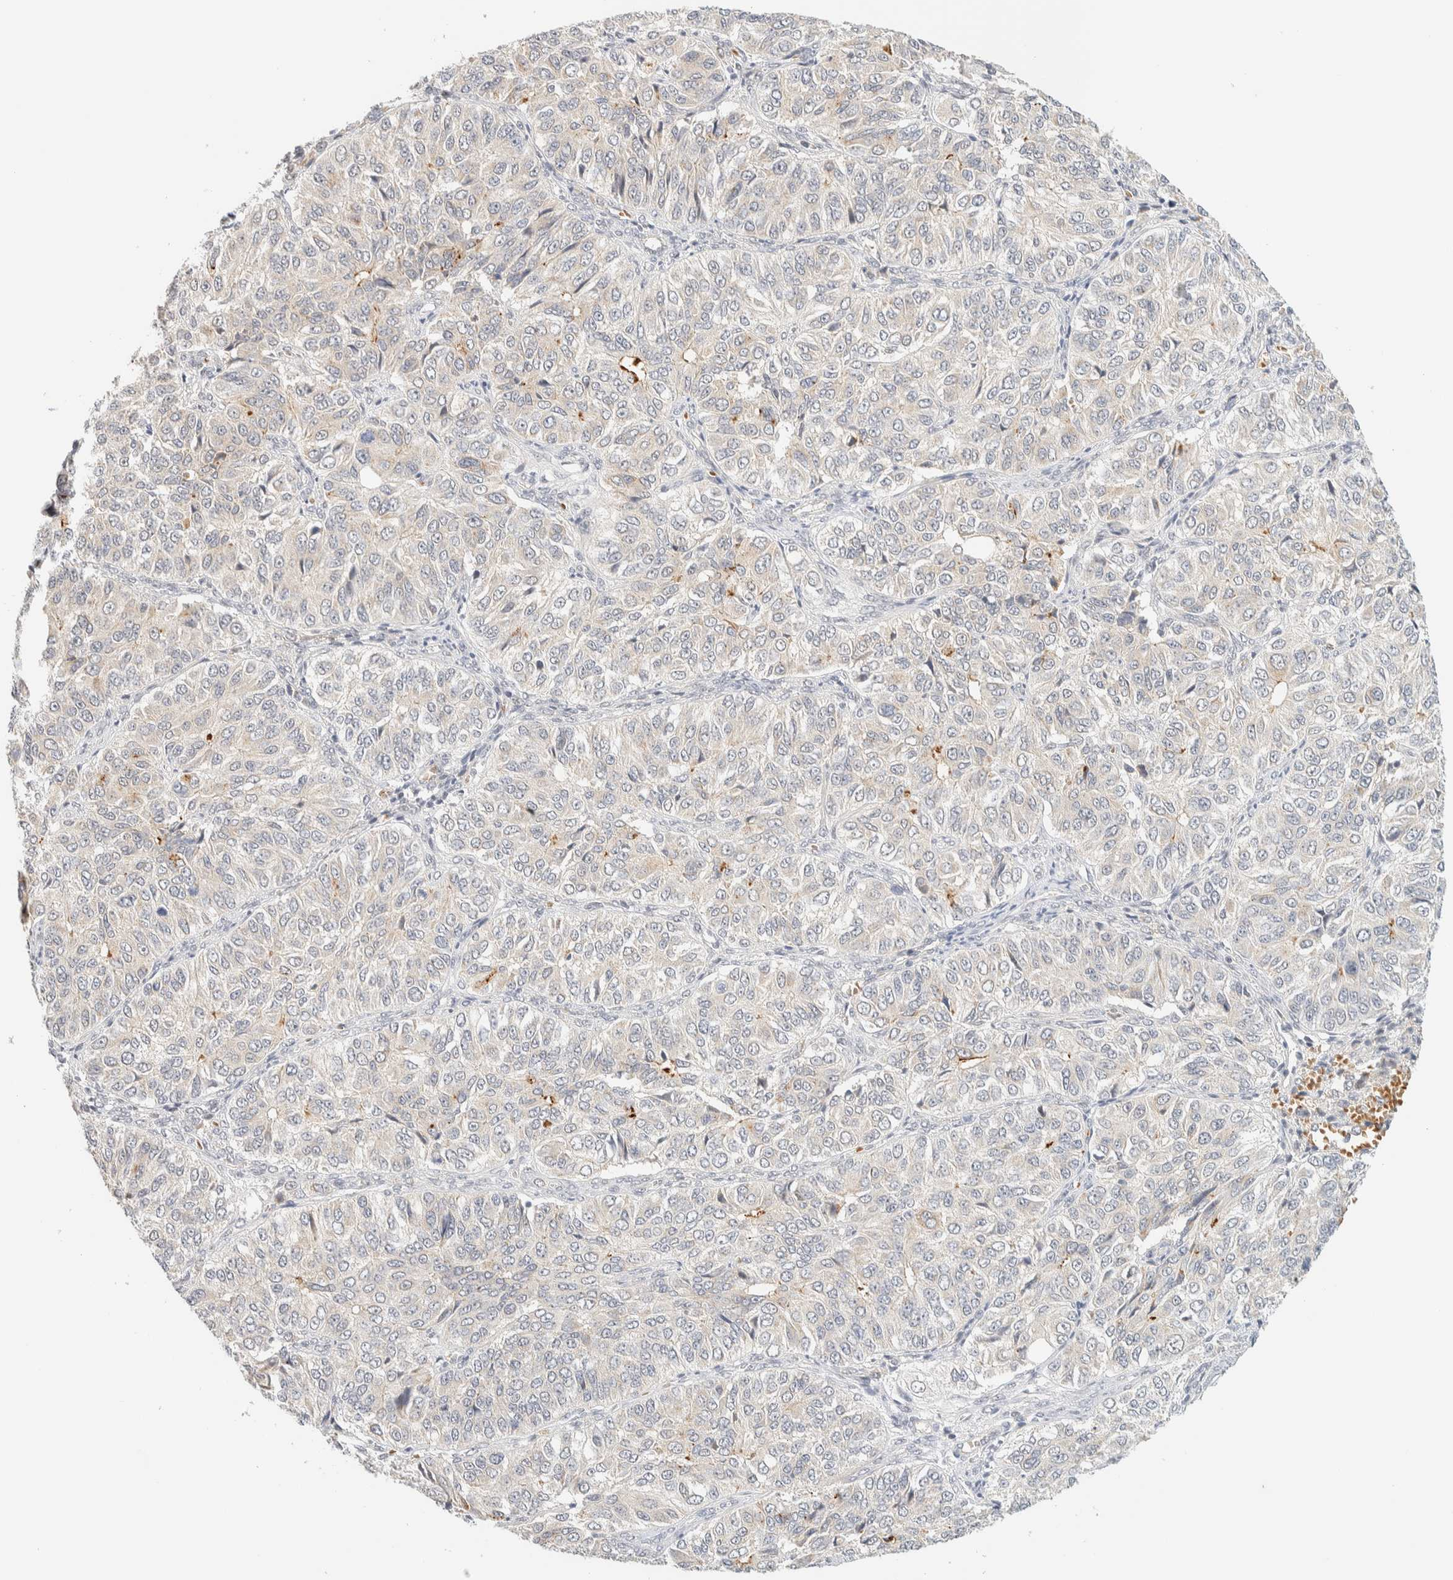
{"staining": {"intensity": "negative", "quantity": "none", "location": "none"}, "tissue": "ovarian cancer", "cell_type": "Tumor cells", "image_type": "cancer", "snomed": [{"axis": "morphology", "description": "Carcinoma, endometroid"}, {"axis": "topography", "description": "Ovary"}], "caption": "The immunohistochemistry (IHC) photomicrograph has no significant staining in tumor cells of endometroid carcinoma (ovarian) tissue.", "gene": "TNK1", "patient": {"sex": "female", "age": 51}}